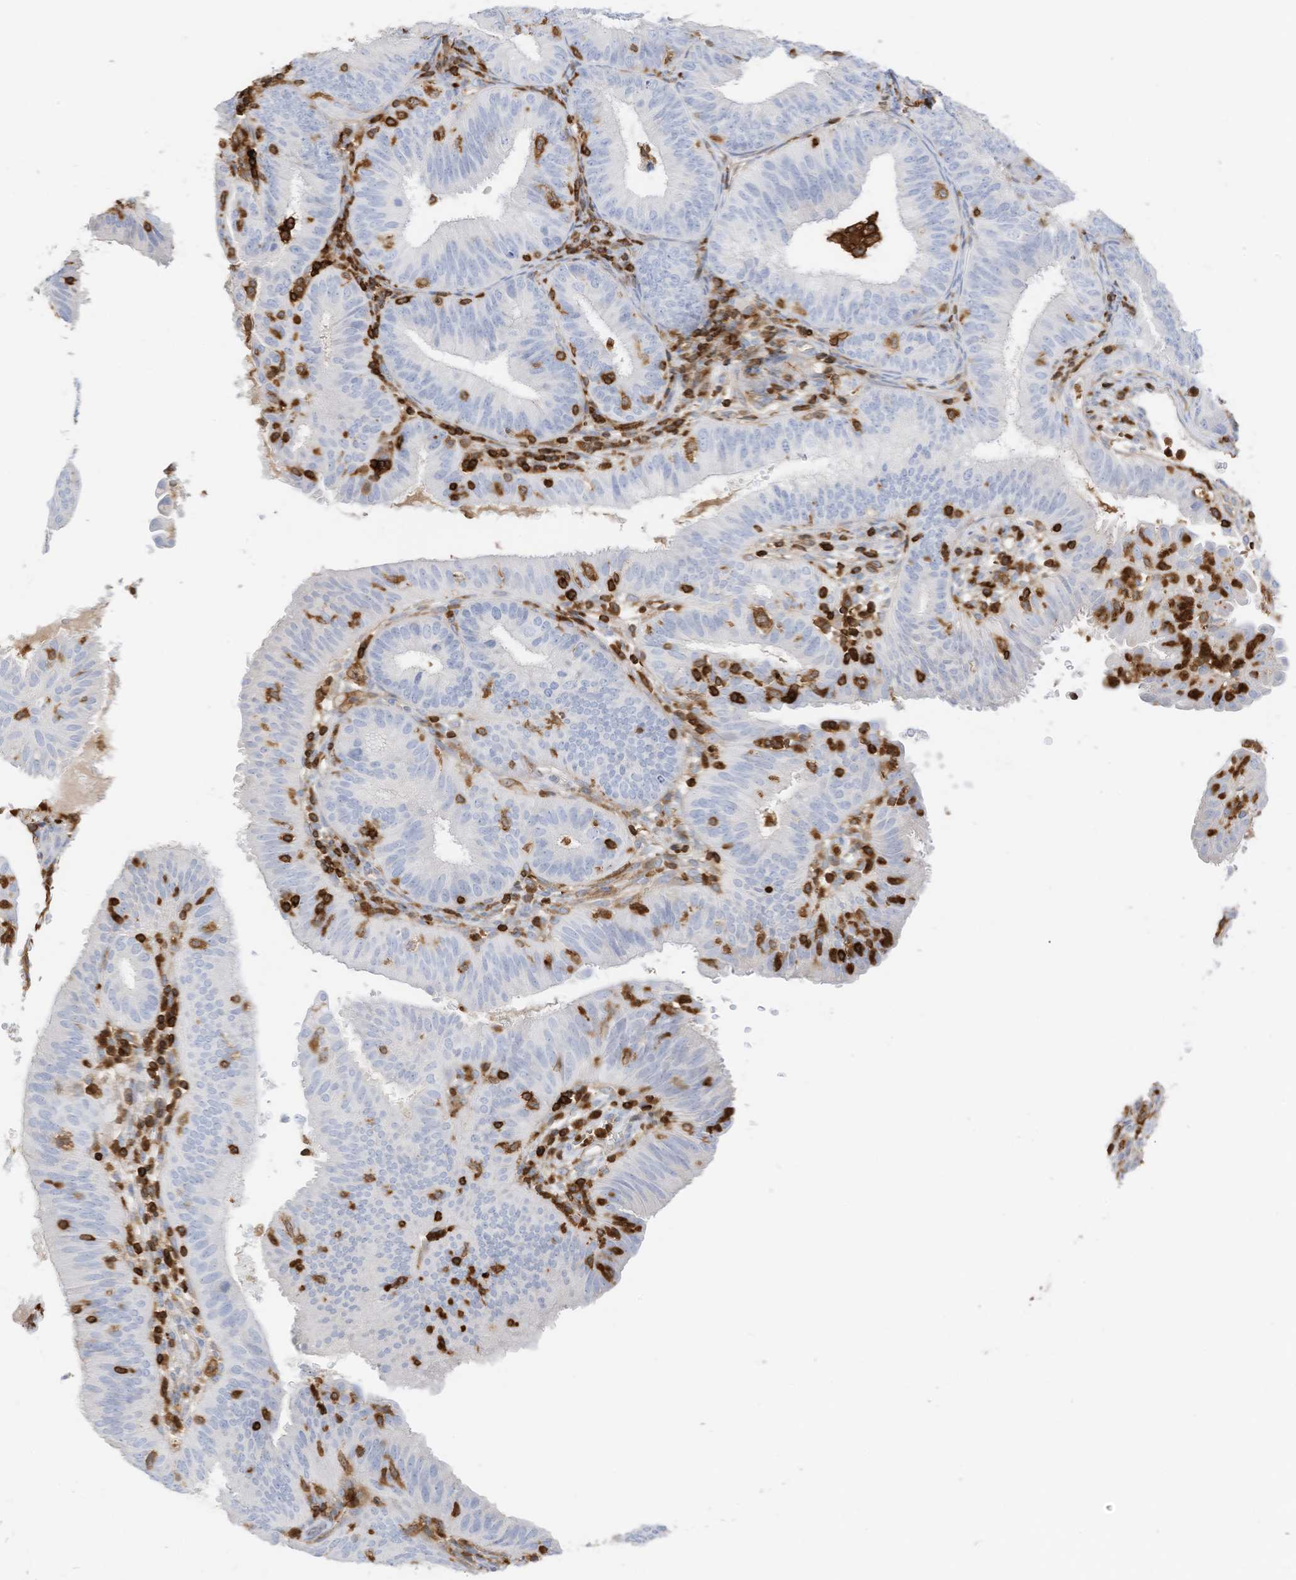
{"staining": {"intensity": "negative", "quantity": "none", "location": "none"}, "tissue": "endometrial cancer", "cell_type": "Tumor cells", "image_type": "cancer", "snomed": [{"axis": "morphology", "description": "Adenocarcinoma, NOS"}, {"axis": "topography", "description": "Endometrium"}], "caption": "Endometrial cancer (adenocarcinoma) was stained to show a protein in brown. There is no significant staining in tumor cells.", "gene": "ARHGAP25", "patient": {"sex": "female", "age": 51}}